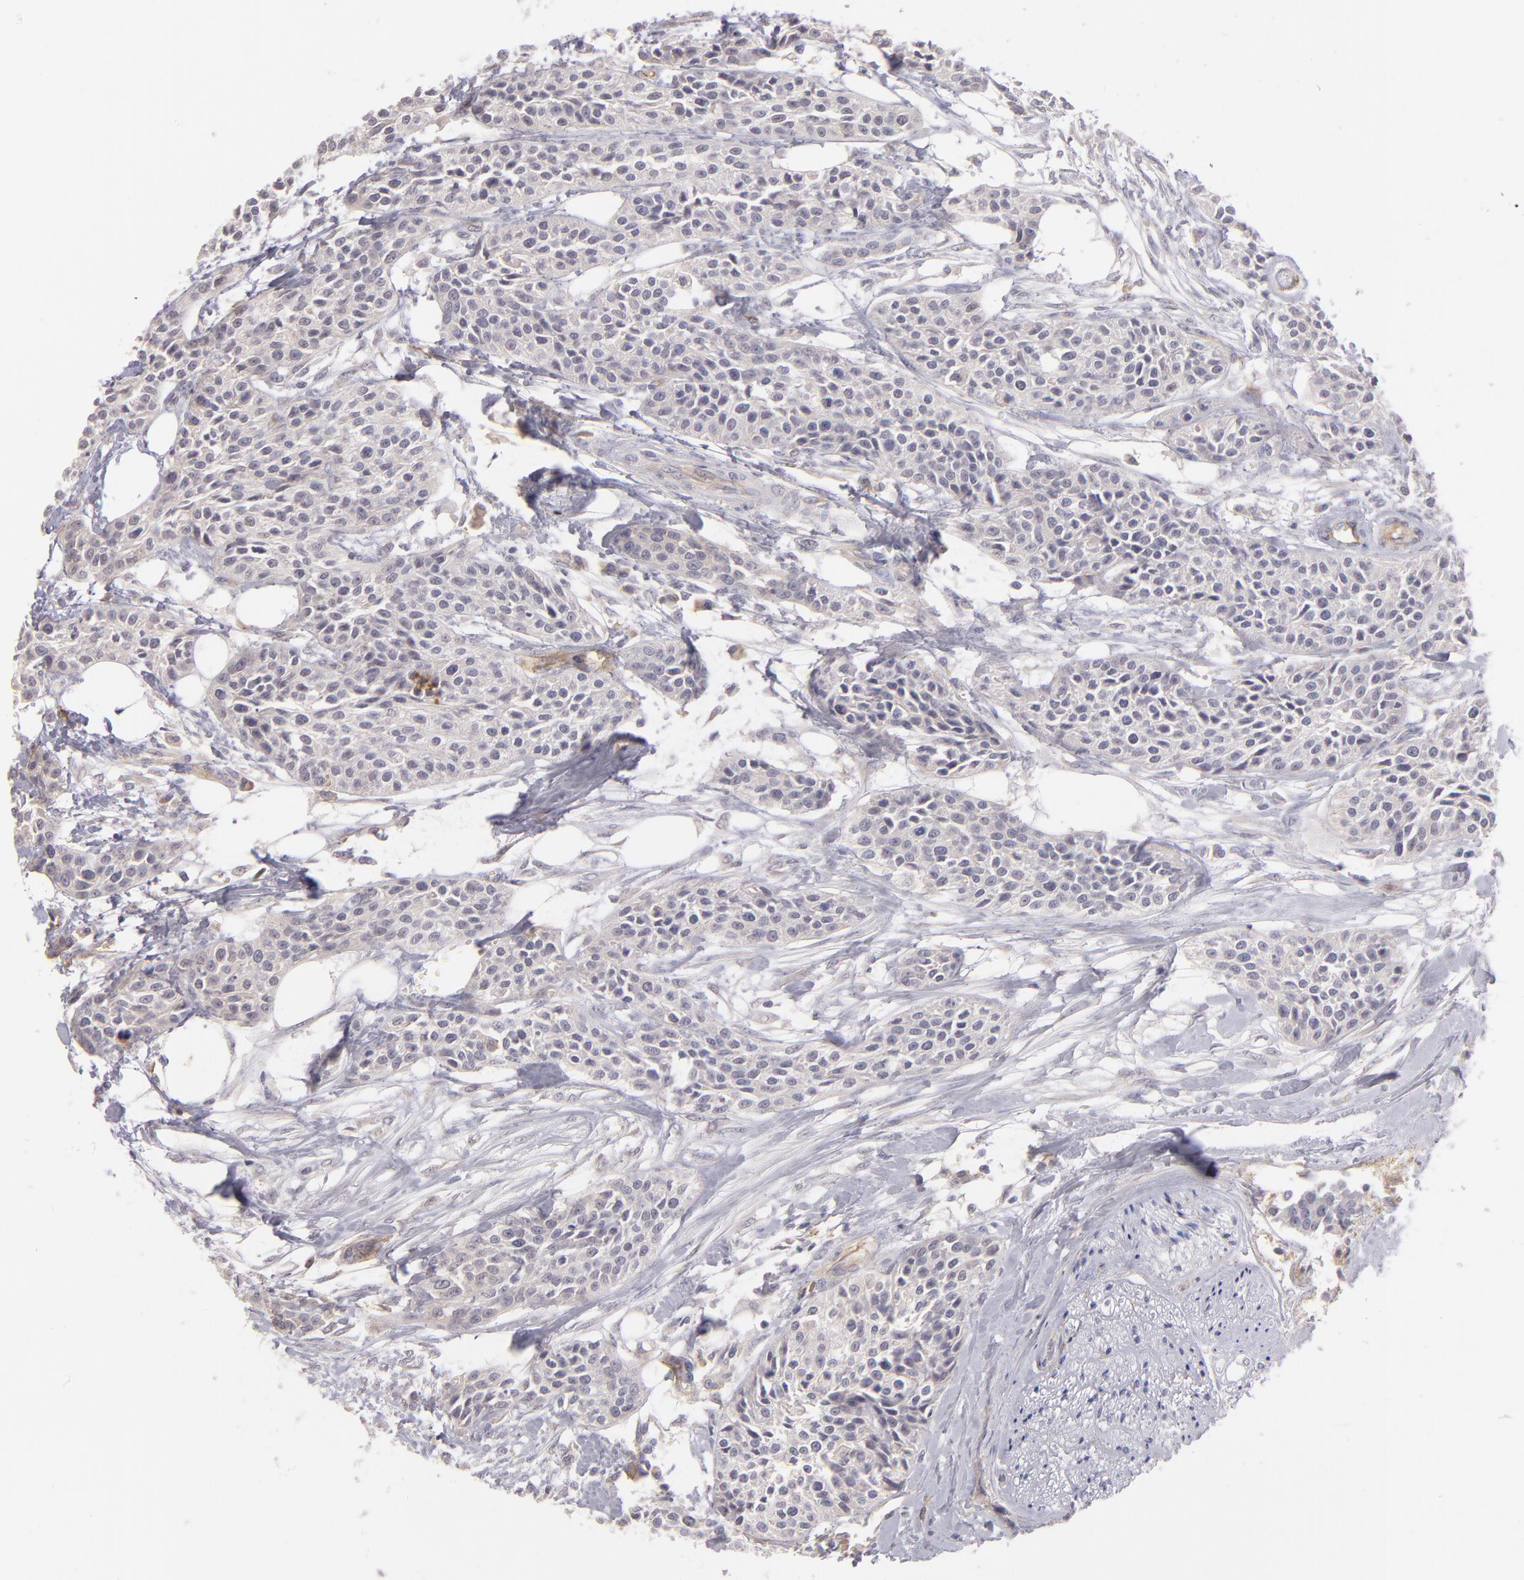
{"staining": {"intensity": "negative", "quantity": "none", "location": "none"}, "tissue": "urothelial cancer", "cell_type": "Tumor cells", "image_type": "cancer", "snomed": [{"axis": "morphology", "description": "Urothelial carcinoma, High grade"}, {"axis": "topography", "description": "Urinary bladder"}], "caption": "Protein analysis of high-grade urothelial carcinoma displays no significant expression in tumor cells.", "gene": "THBD", "patient": {"sex": "male", "age": 56}}